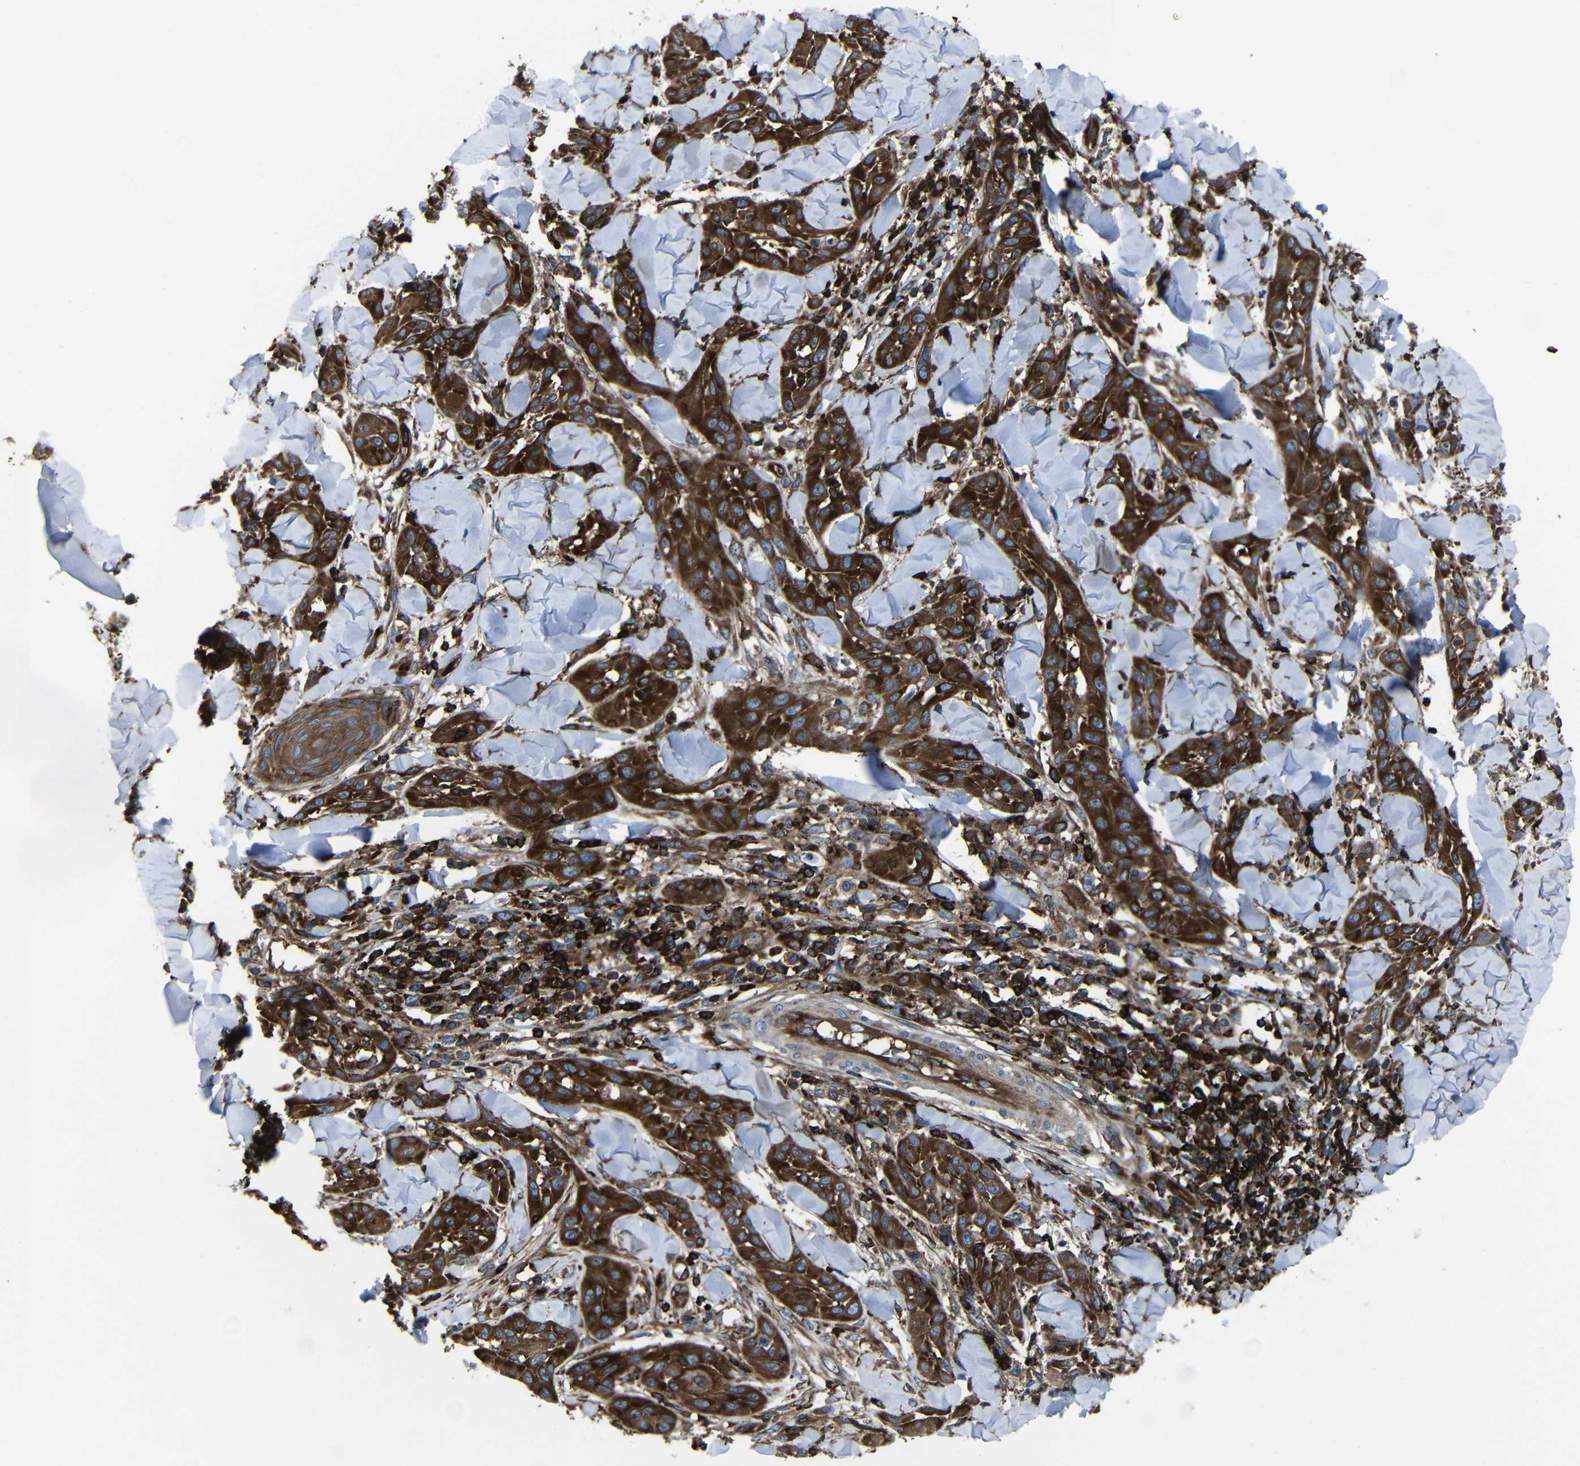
{"staining": {"intensity": "strong", "quantity": ">75%", "location": "cytoplasmic/membranous"}, "tissue": "skin cancer", "cell_type": "Tumor cells", "image_type": "cancer", "snomed": [{"axis": "morphology", "description": "Squamous cell carcinoma, NOS"}, {"axis": "topography", "description": "Skin"}], "caption": "A high amount of strong cytoplasmic/membranous expression is appreciated in about >75% of tumor cells in skin squamous cell carcinoma tissue. (DAB (3,3'-diaminobenzidine) IHC with brightfield microscopy, high magnification).", "gene": "ARHGEF1", "patient": {"sex": "male", "age": 24}}